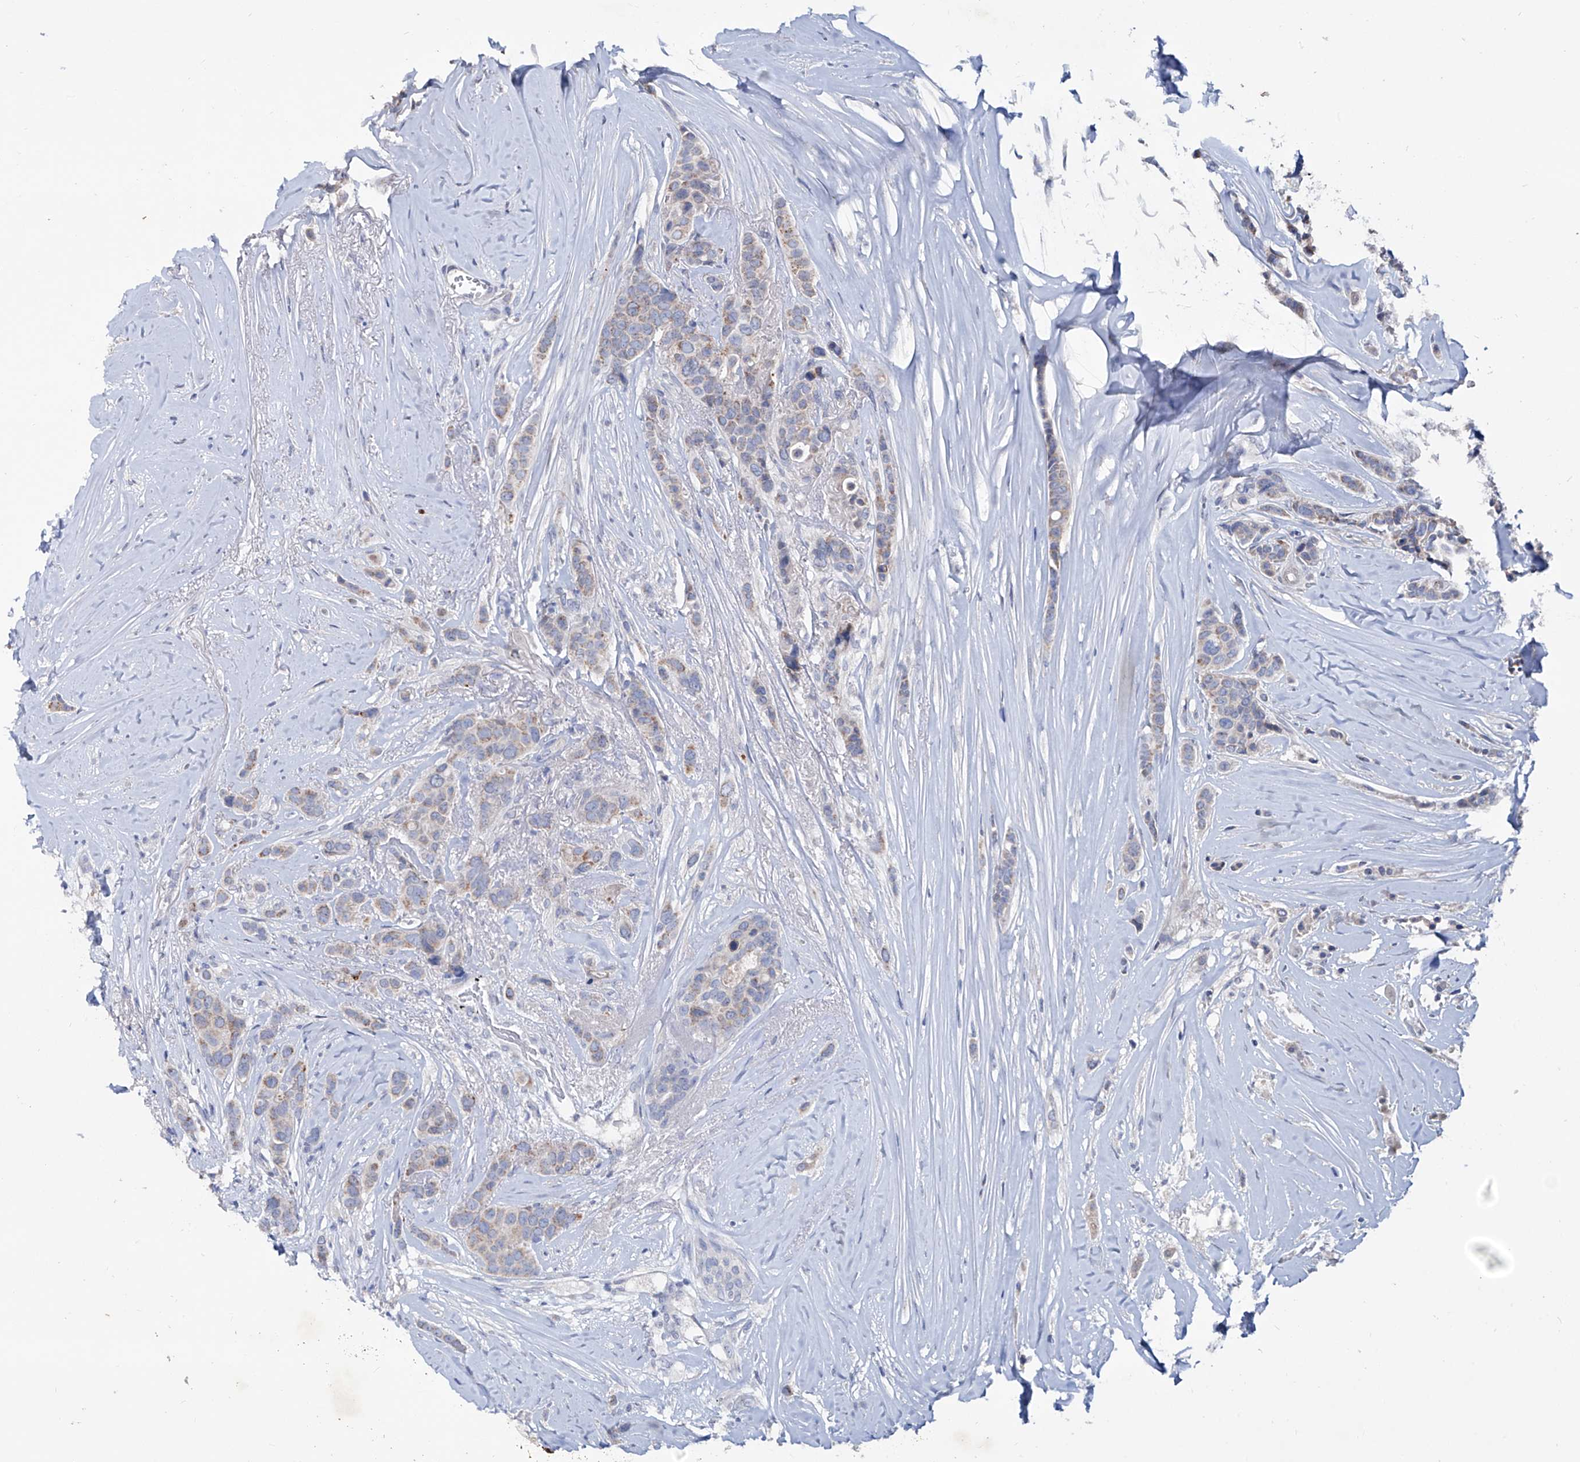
{"staining": {"intensity": "weak", "quantity": "25%-75%", "location": "cytoplasmic/membranous"}, "tissue": "breast cancer", "cell_type": "Tumor cells", "image_type": "cancer", "snomed": [{"axis": "morphology", "description": "Lobular carcinoma"}, {"axis": "topography", "description": "Breast"}], "caption": "Immunohistochemistry (DAB (3,3'-diaminobenzidine)) staining of breast cancer (lobular carcinoma) reveals weak cytoplasmic/membranous protein staining in approximately 25%-75% of tumor cells. The staining is performed using DAB brown chromogen to label protein expression. The nuclei are counter-stained blue using hematoxylin.", "gene": "KLHL17", "patient": {"sex": "female", "age": 51}}